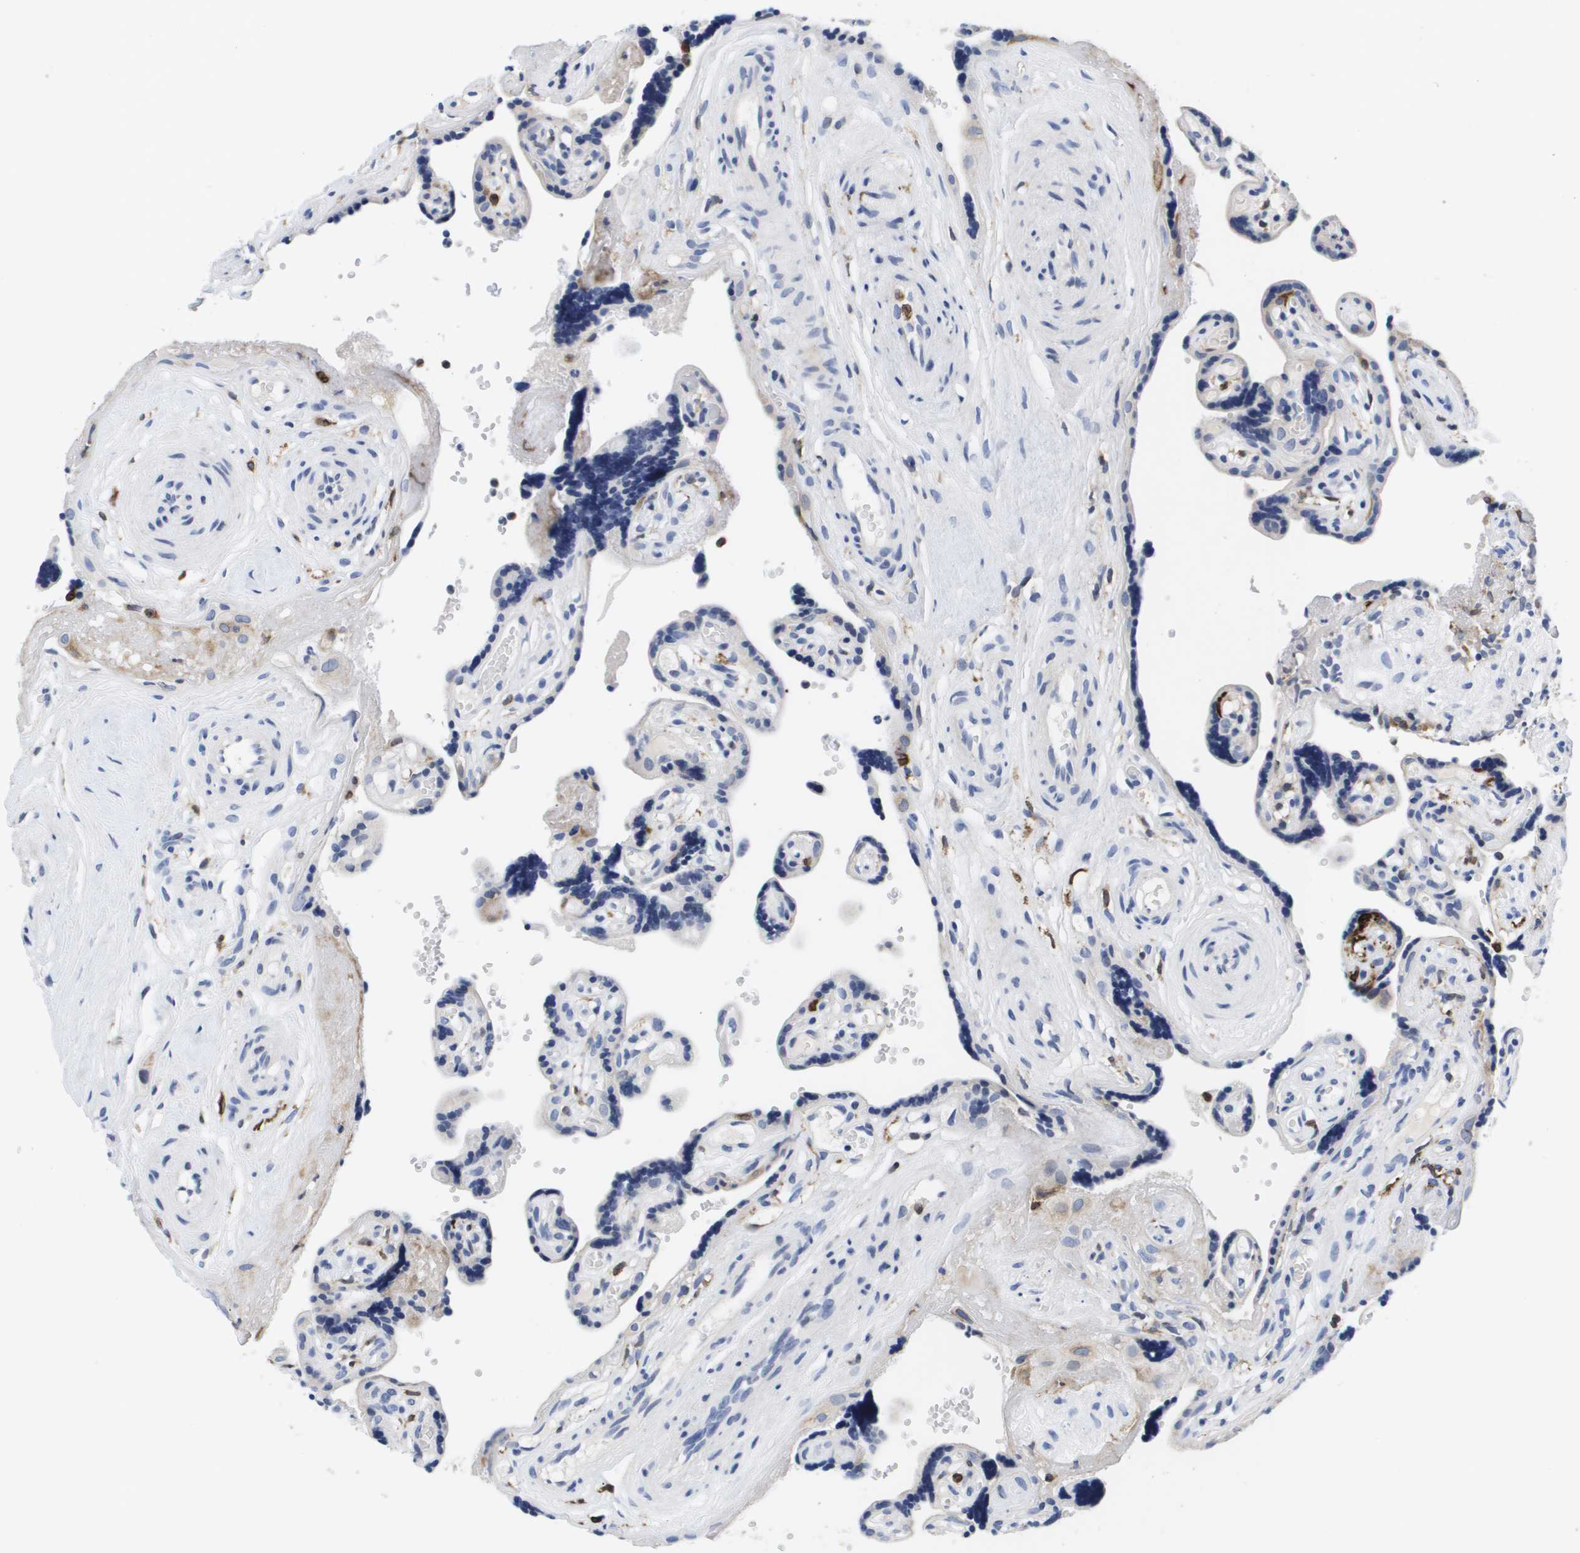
{"staining": {"intensity": "strong", "quantity": "<25%", "location": "cytoplasmic/membranous"}, "tissue": "placenta", "cell_type": "Trophoblastic cells", "image_type": "normal", "snomed": [{"axis": "morphology", "description": "Normal tissue, NOS"}, {"axis": "topography", "description": "Placenta"}], "caption": "Placenta stained with DAB (3,3'-diaminobenzidine) immunohistochemistry reveals medium levels of strong cytoplasmic/membranous staining in about <25% of trophoblastic cells. The staining was performed using DAB, with brown indicating positive protein expression. Nuclei are stained blue with hematoxylin.", "gene": "HMOX1", "patient": {"sex": "female", "age": 30}}